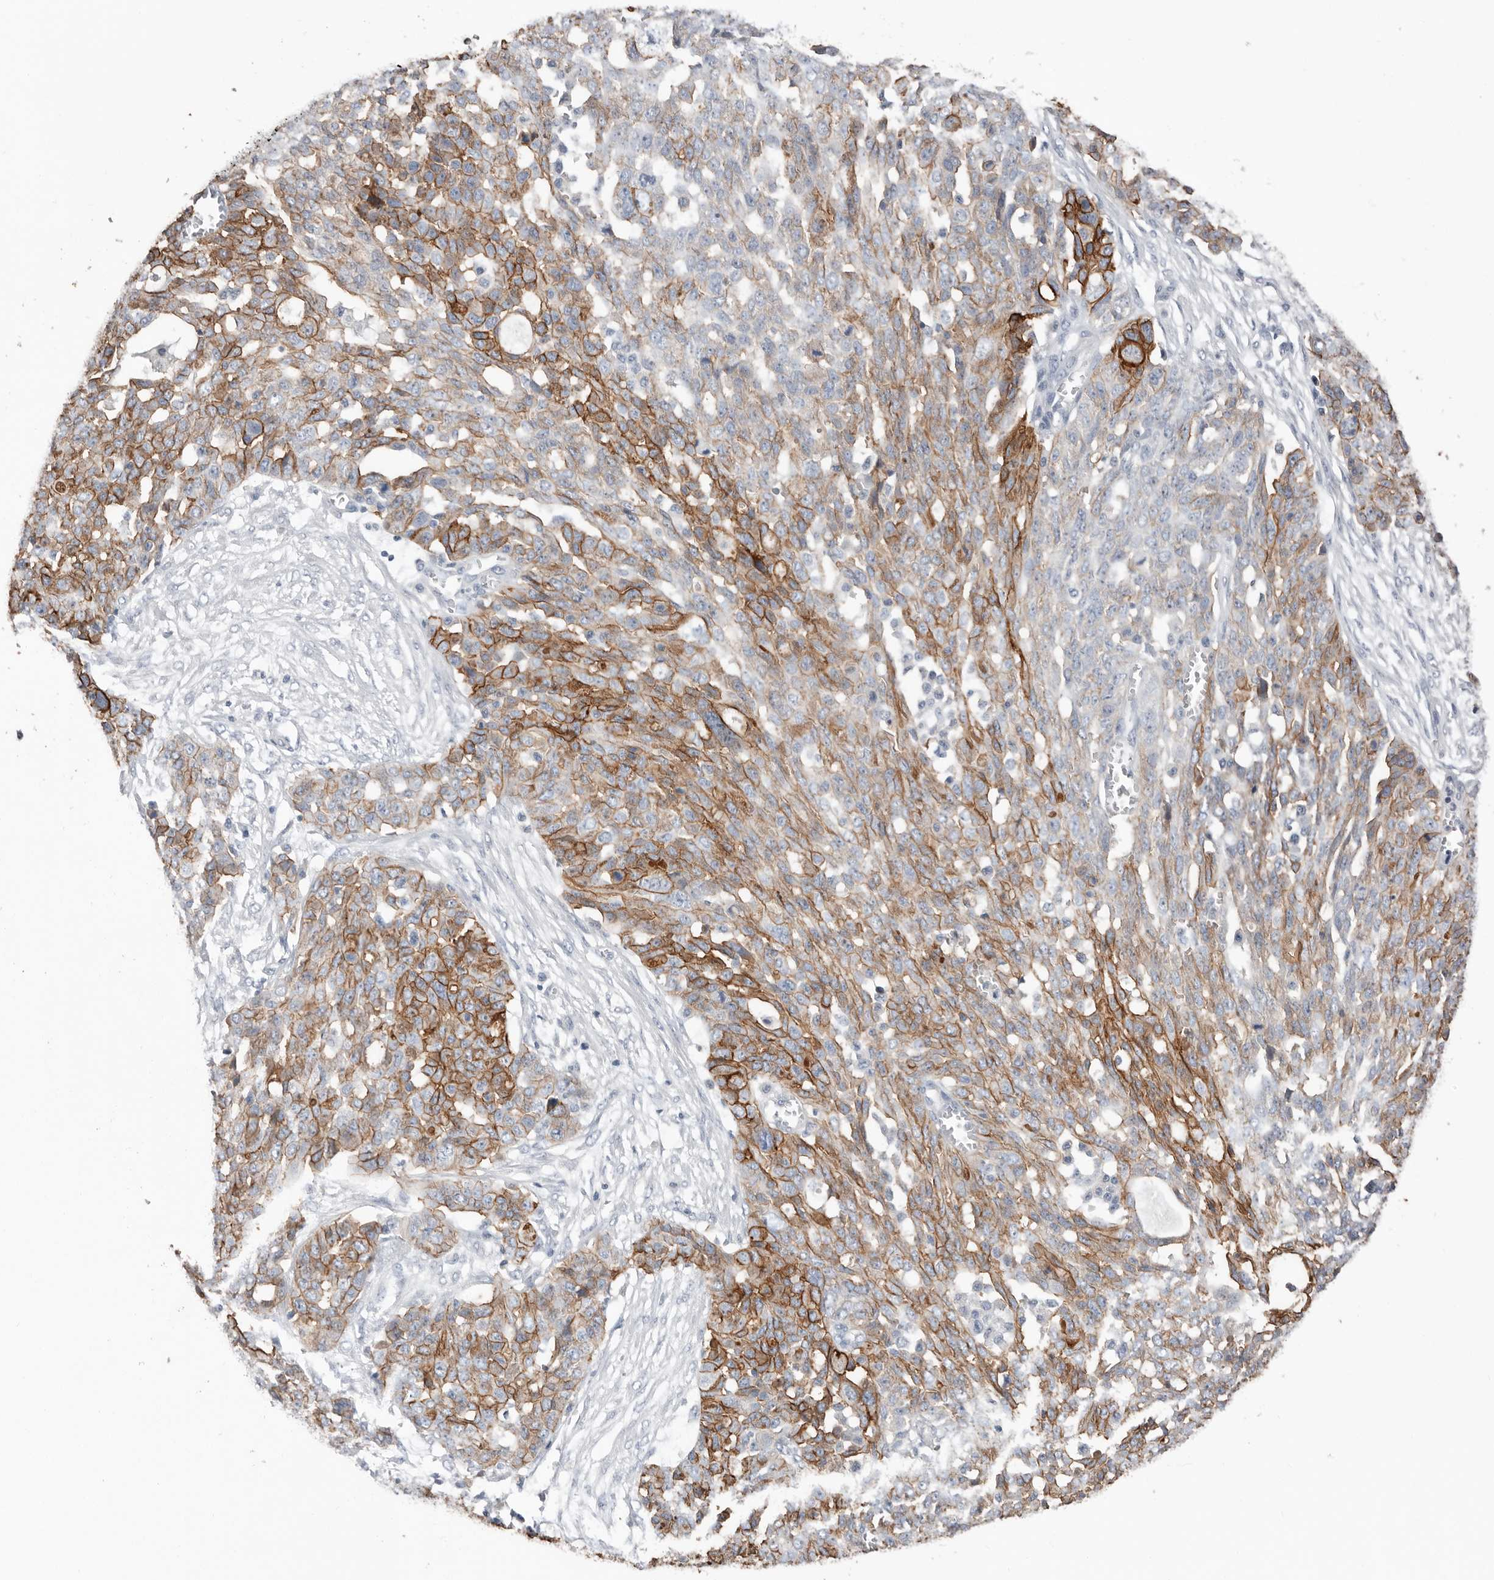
{"staining": {"intensity": "moderate", "quantity": "25%-75%", "location": "cytoplasmic/membranous"}, "tissue": "ovarian cancer", "cell_type": "Tumor cells", "image_type": "cancer", "snomed": [{"axis": "morphology", "description": "Cystadenocarcinoma, serous, NOS"}, {"axis": "topography", "description": "Soft tissue"}, {"axis": "topography", "description": "Ovary"}], "caption": "Moderate cytoplasmic/membranous staining is present in about 25%-75% of tumor cells in ovarian cancer (serous cystadenocarcinoma).", "gene": "S100A14", "patient": {"sex": "female", "age": 57}}